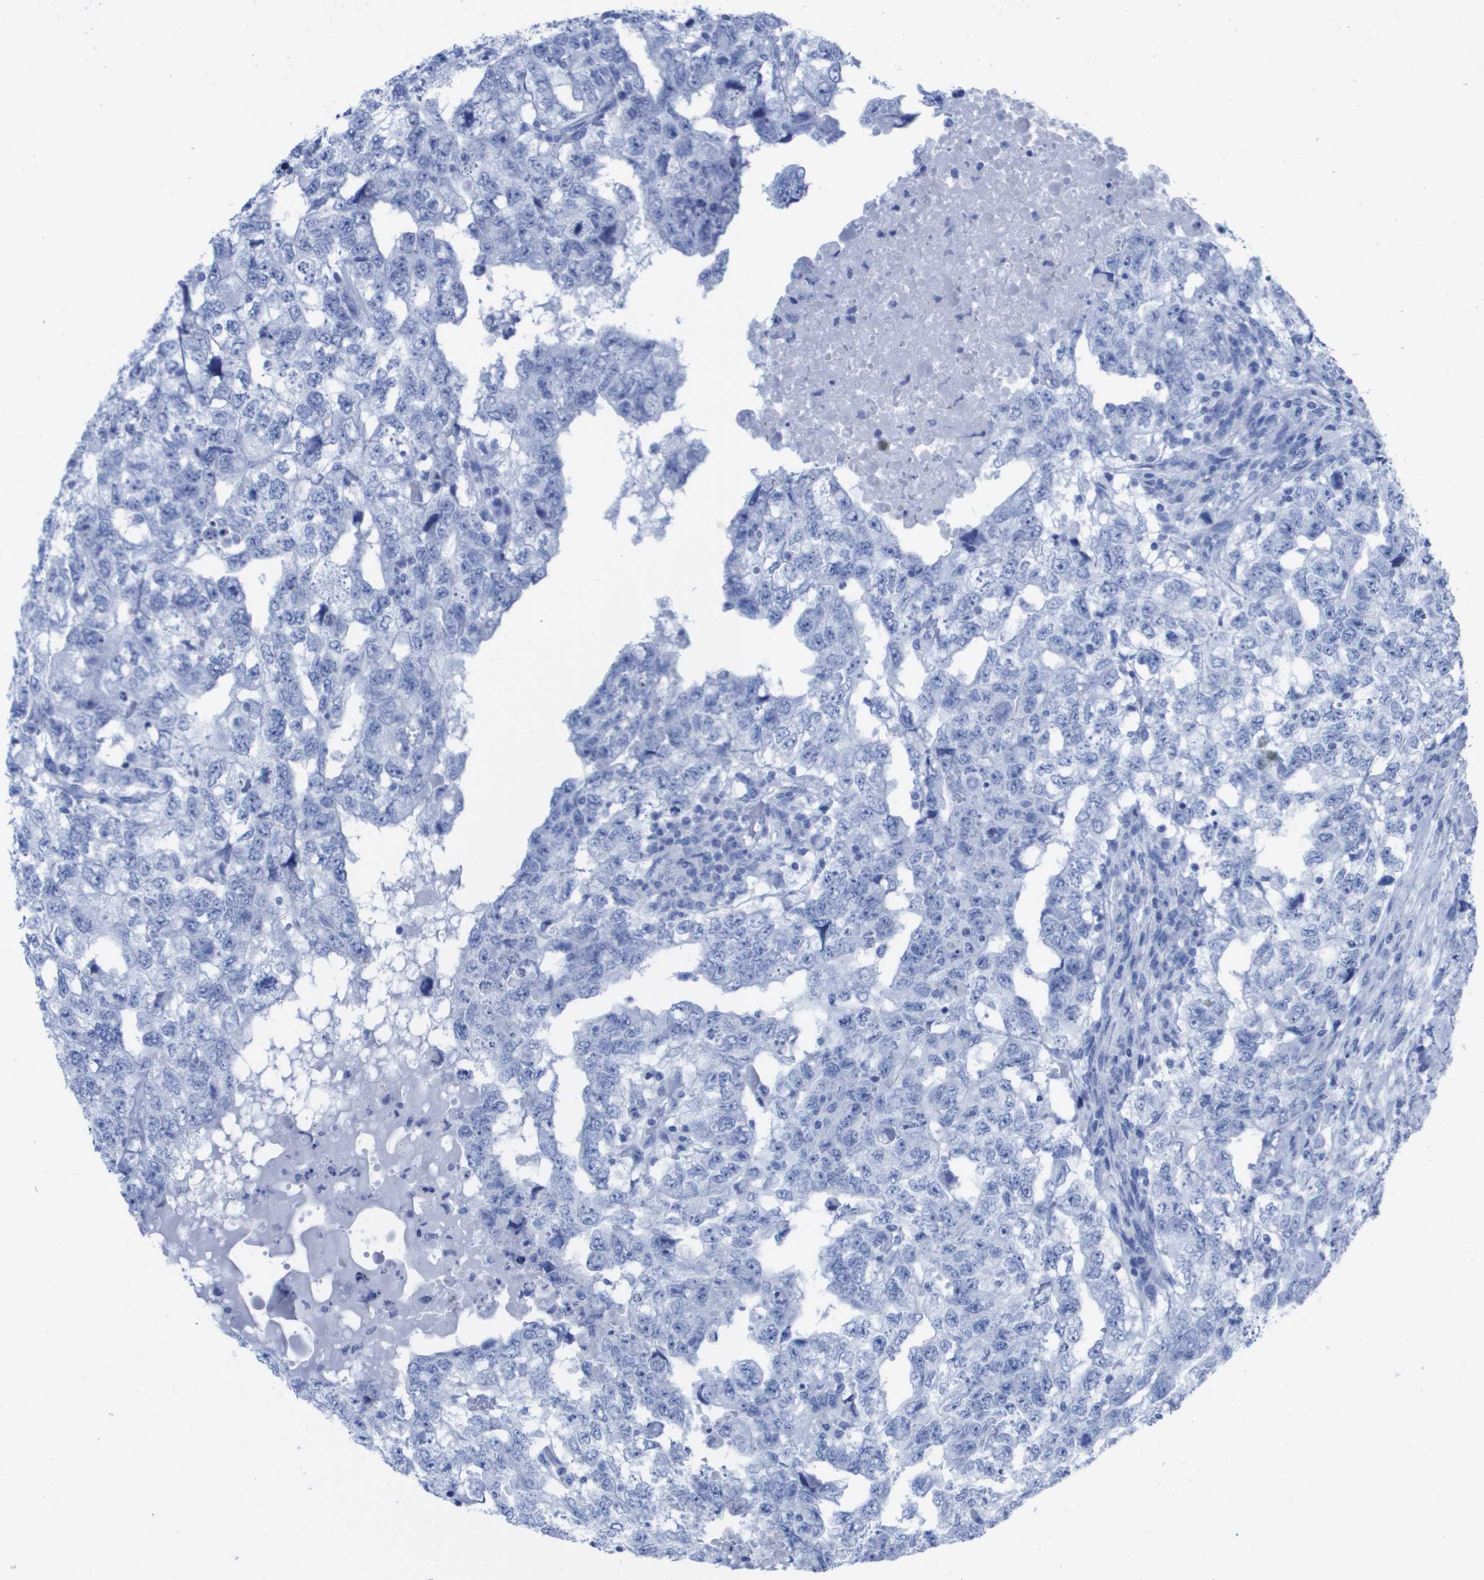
{"staining": {"intensity": "negative", "quantity": "none", "location": "none"}, "tissue": "testis cancer", "cell_type": "Tumor cells", "image_type": "cancer", "snomed": [{"axis": "morphology", "description": "Carcinoma, Embryonal, NOS"}, {"axis": "topography", "description": "Testis"}], "caption": "An immunohistochemistry histopathology image of testis cancer is shown. There is no staining in tumor cells of testis cancer.", "gene": "KCNA3", "patient": {"sex": "male", "age": 36}}